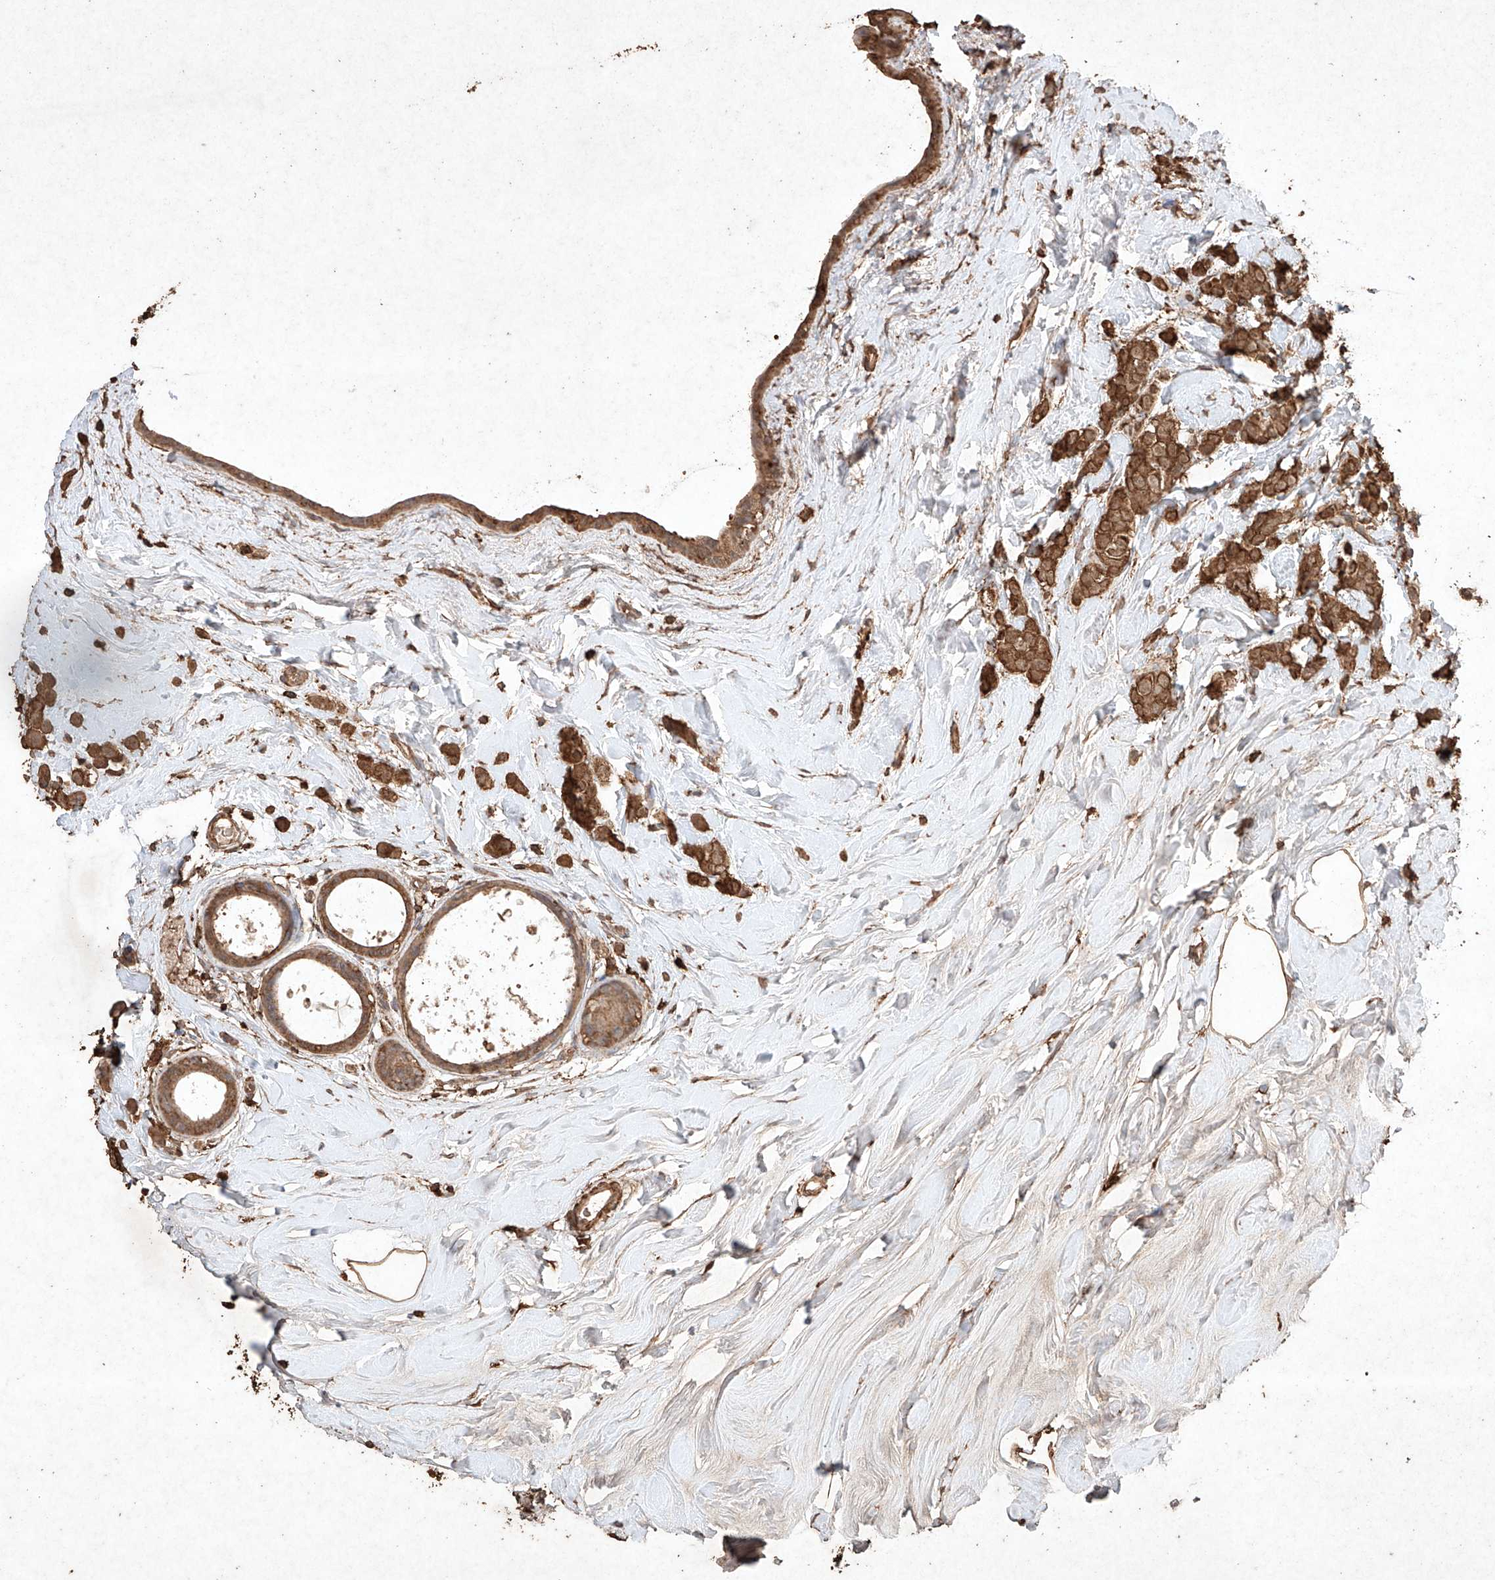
{"staining": {"intensity": "moderate", "quantity": ">75%", "location": "cytoplasmic/membranous,nuclear"}, "tissue": "breast cancer", "cell_type": "Tumor cells", "image_type": "cancer", "snomed": [{"axis": "morphology", "description": "Lobular carcinoma"}, {"axis": "topography", "description": "Breast"}], "caption": "Immunohistochemistry (IHC) of human lobular carcinoma (breast) demonstrates medium levels of moderate cytoplasmic/membranous and nuclear positivity in approximately >75% of tumor cells. Using DAB (brown) and hematoxylin (blue) stains, captured at high magnification using brightfield microscopy.", "gene": "M6PR", "patient": {"sex": "female", "age": 47}}